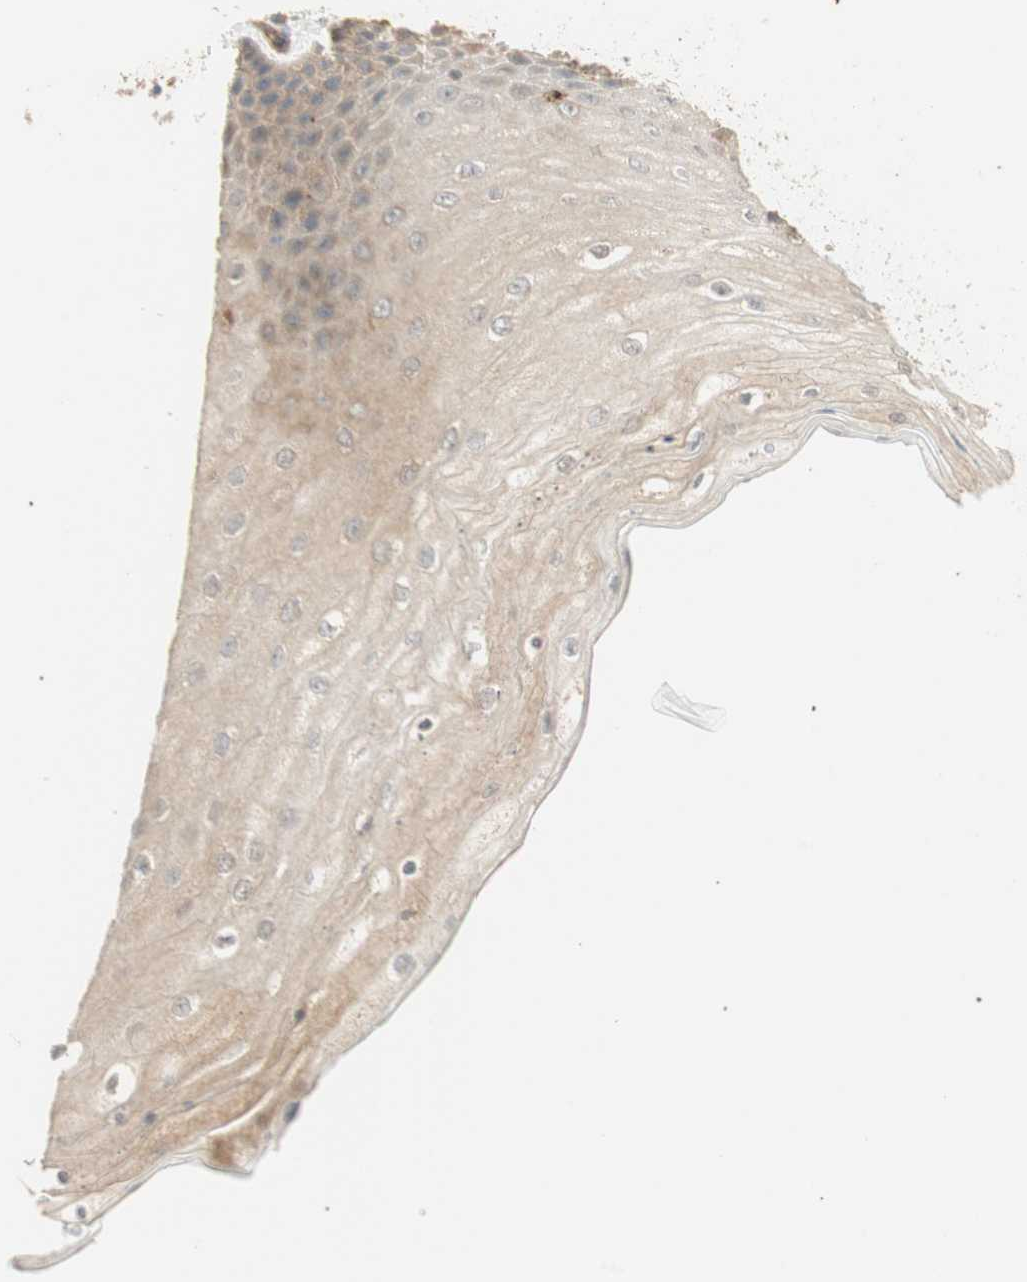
{"staining": {"intensity": "weak", "quantity": ">75%", "location": "cytoplasmic/membranous"}, "tissue": "skin", "cell_type": "Epidermal cells", "image_type": "normal", "snomed": [{"axis": "morphology", "description": "Normal tissue, NOS"}, {"axis": "topography", "description": "Anal"}], "caption": "An image of skin stained for a protein shows weak cytoplasmic/membranous brown staining in epidermal cells. (Brightfield microscopy of DAB IHC at high magnification).", "gene": "CRLF3", "patient": {"sex": "female", "age": 46}}